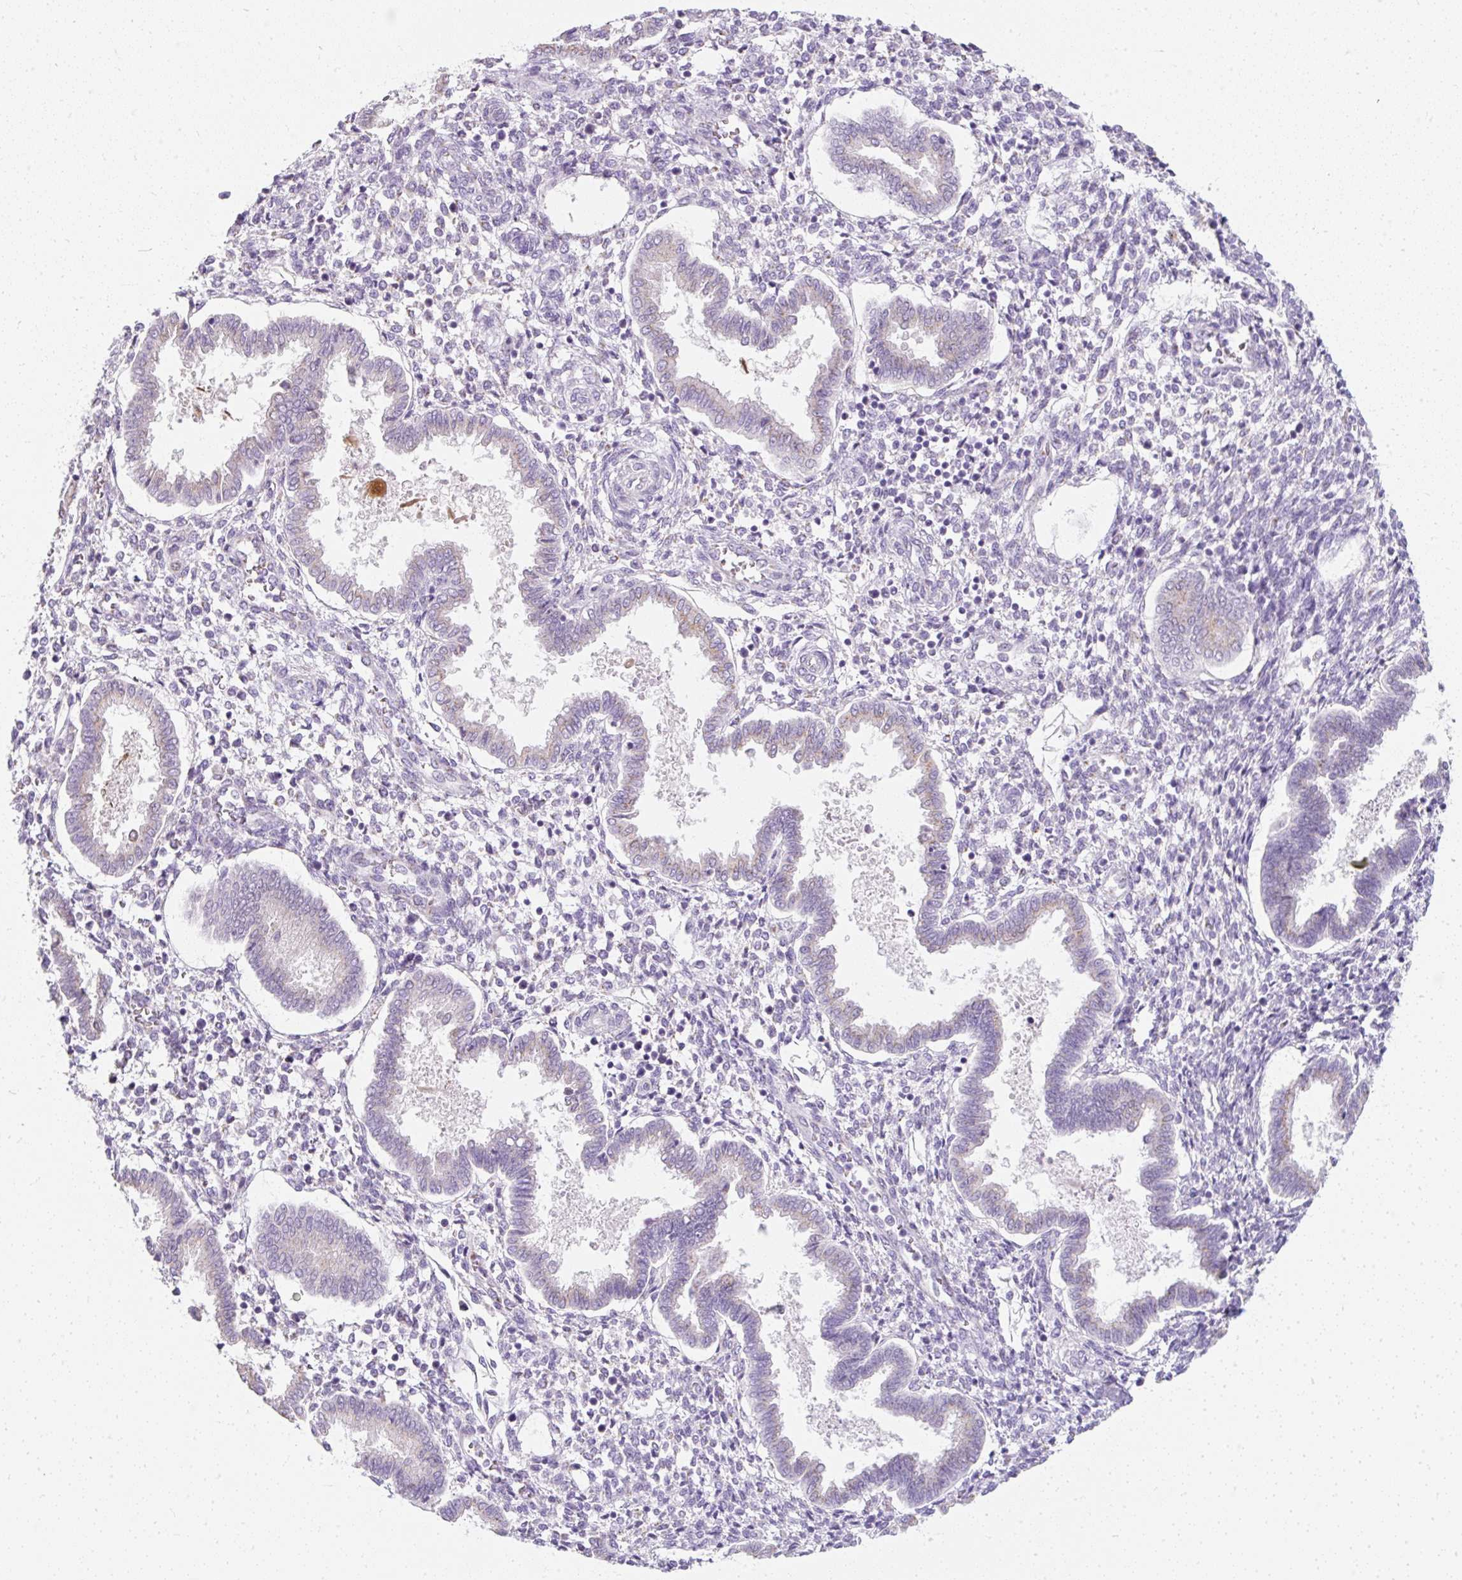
{"staining": {"intensity": "negative", "quantity": "none", "location": "none"}, "tissue": "endometrium", "cell_type": "Cells in endometrial stroma", "image_type": "normal", "snomed": [{"axis": "morphology", "description": "Normal tissue, NOS"}, {"axis": "topography", "description": "Endometrium"}], "caption": "DAB immunohistochemical staining of unremarkable human endometrium shows no significant positivity in cells in endometrial stroma. (DAB immunohistochemistry (IHC) visualized using brightfield microscopy, high magnification).", "gene": "DTX4", "patient": {"sex": "female", "age": 24}}